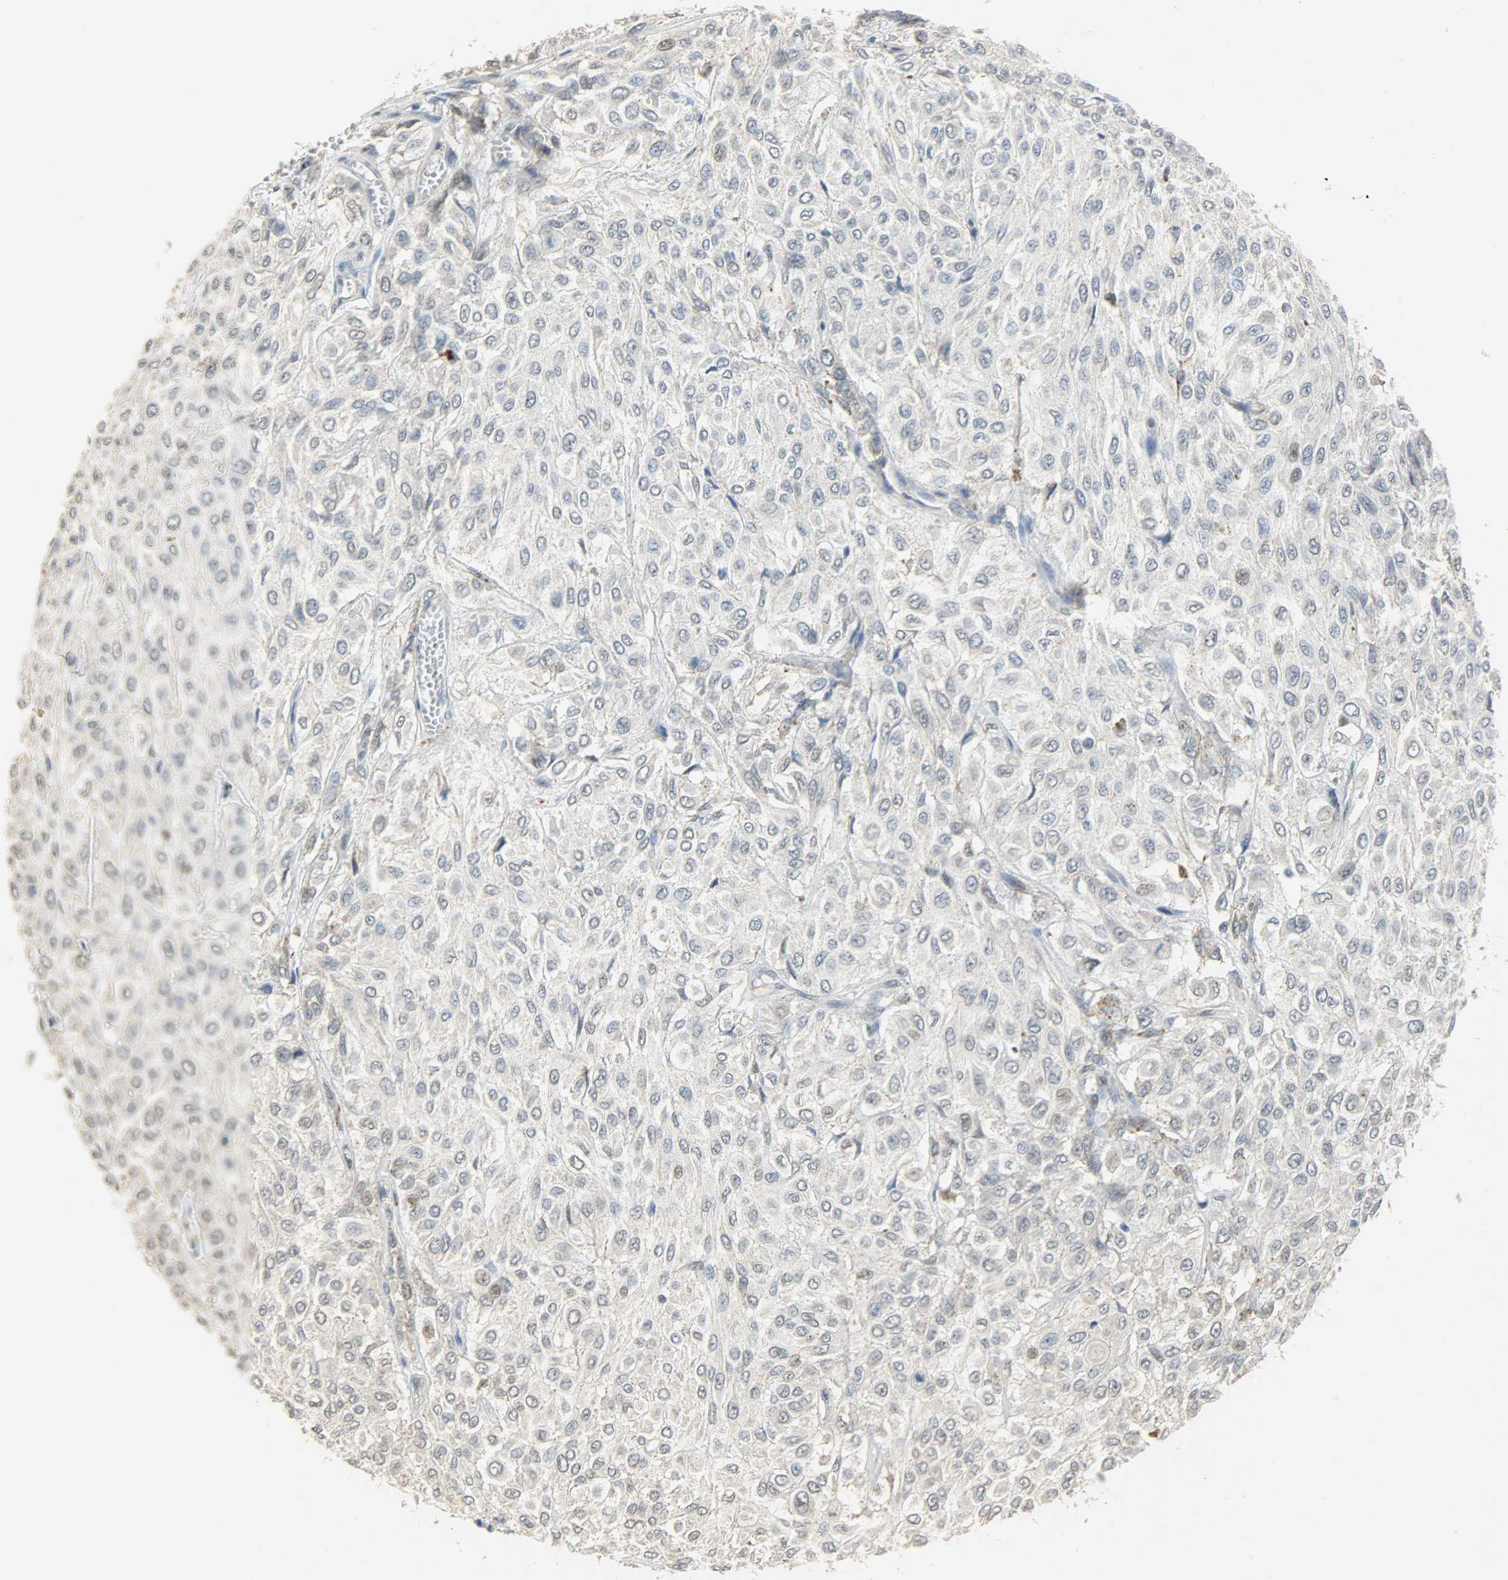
{"staining": {"intensity": "negative", "quantity": "none", "location": "none"}, "tissue": "urothelial cancer", "cell_type": "Tumor cells", "image_type": "cancer", "snomed": [{"axis": "morphology", "description": "Urothelial carcinoma, High grade"}, {"axis": "topography", "description": "Urinary bladder"}], "caption": "This is an immunohistochemistry image of human high-grade urothelial carcinoma. There is no positivity in tumor cells.", "gene": "GIT2", "patient": {"sex": "male", "age": 57}}